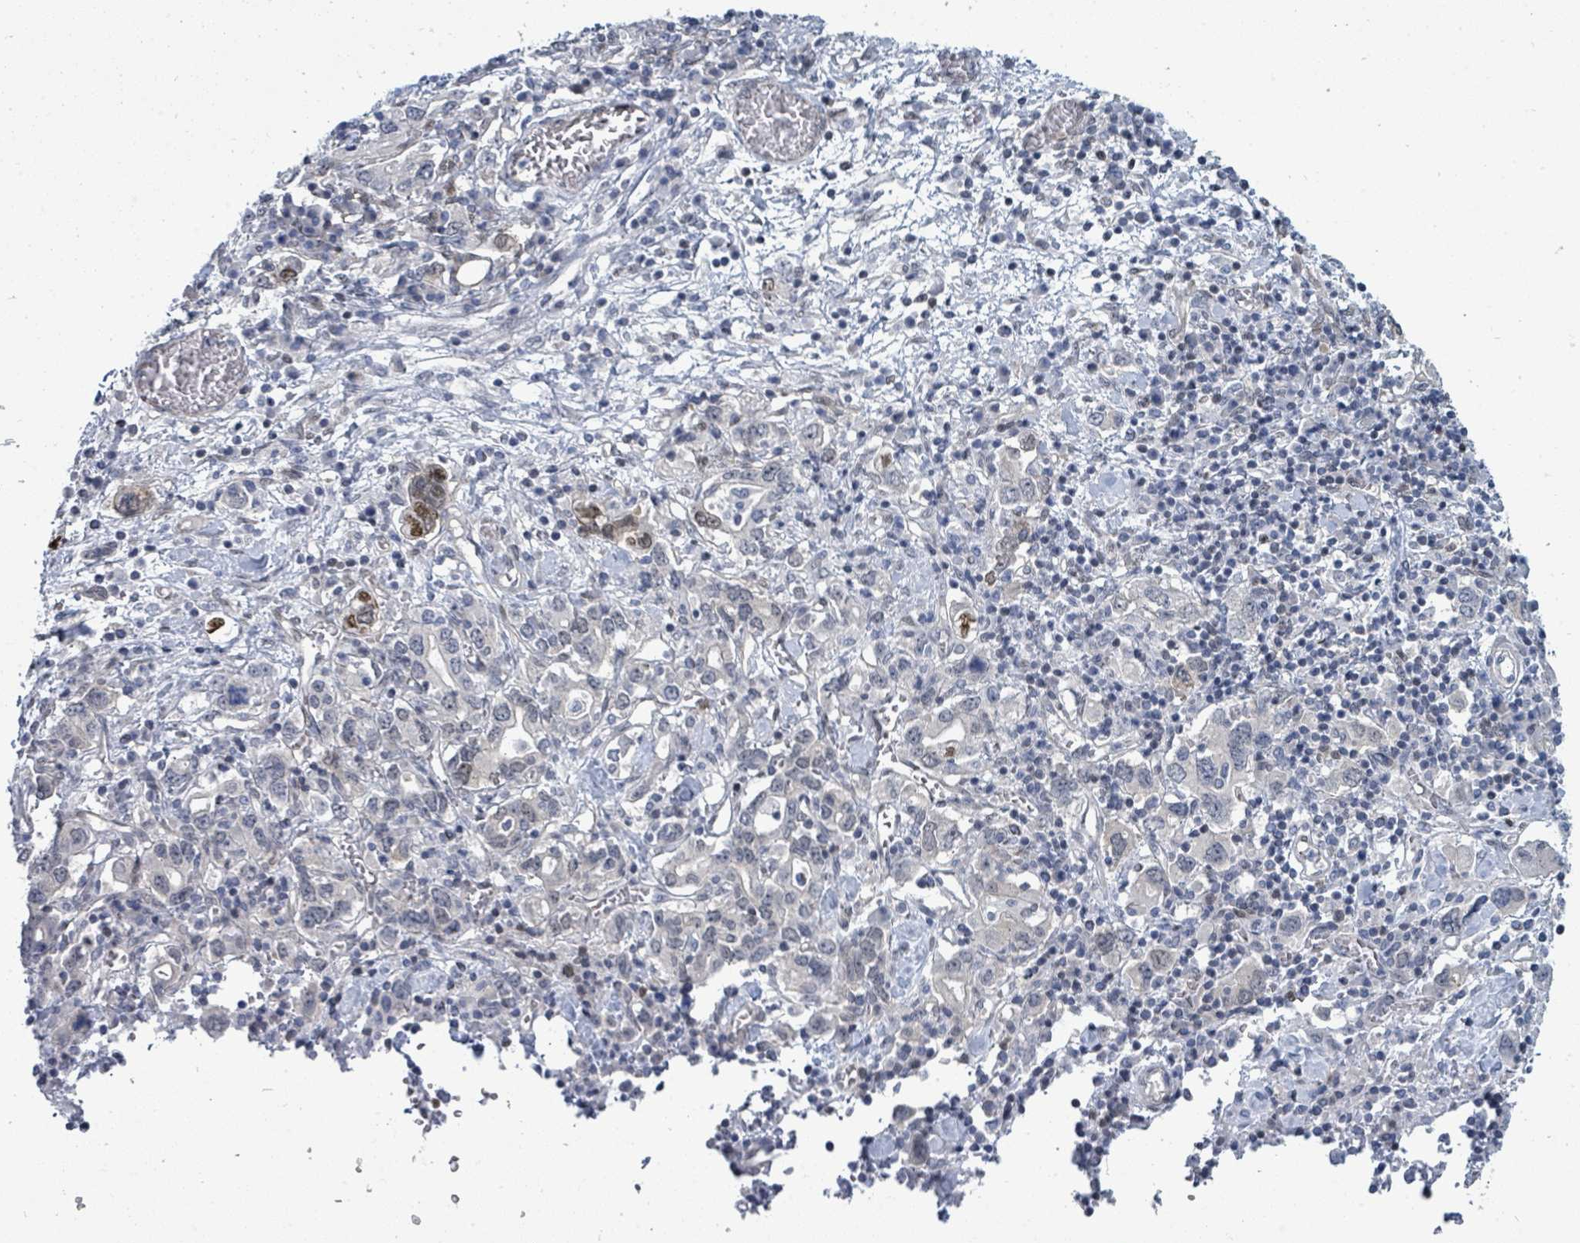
{"staining": {"intensity": "moderate", "quantity": "<25%", "location": "nuclear"}, "tissue": "stomach cancer", "cell_type": "Tumor cells", "image_type": "cancer", "snomed": [{"axis": "morphology", "description": "Adenocarcinoma, NOS"}, {"axis": "topography", "description": "Stomach, upper"}, {"axis": "topography", "description": "Stomach"}], "caption": "A brown stain highlights moderate nuclear positivity of a protein in stomach cancer (adenocarcinoma) tumor cells.", "gene": "SUMO4", "patient": {"sex": "male", "age": 62}}